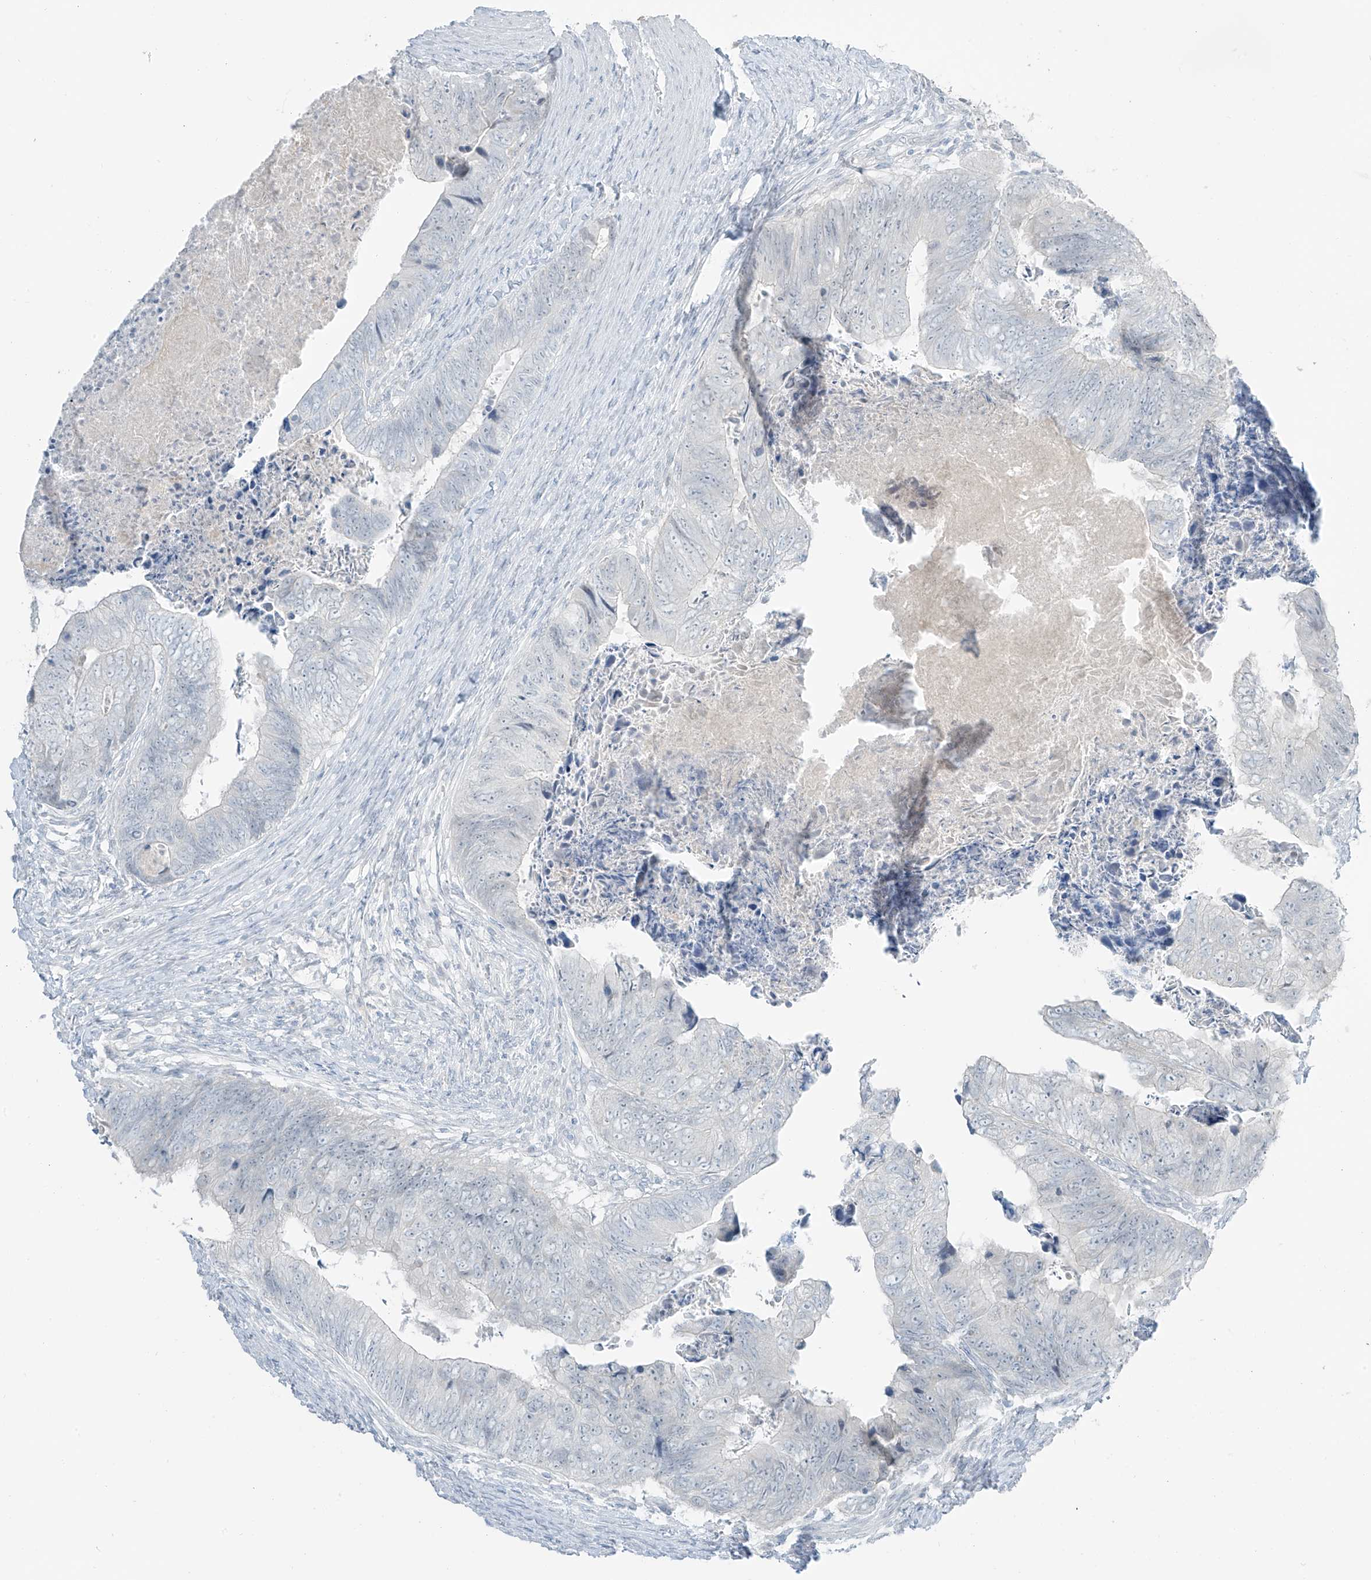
{"staining": {"intensity": "negative", "quantity": "none", "location": "none"}, "tissue": "colorectal cancer", "cell_type": "Tumor cells", "image_type": "cancer", "snomed": [{"axis": "morphology", "description": "Adenocarcinoma, NOS"}, {"axis": "topography", "description": "Colon"}], "caption": "Photomicrograph shows no significant protein expression in tumor cells of adenocarcinoma (colorectal).", "gene": "PRDM6", "patient": {"sex": "female", "age": 67}}